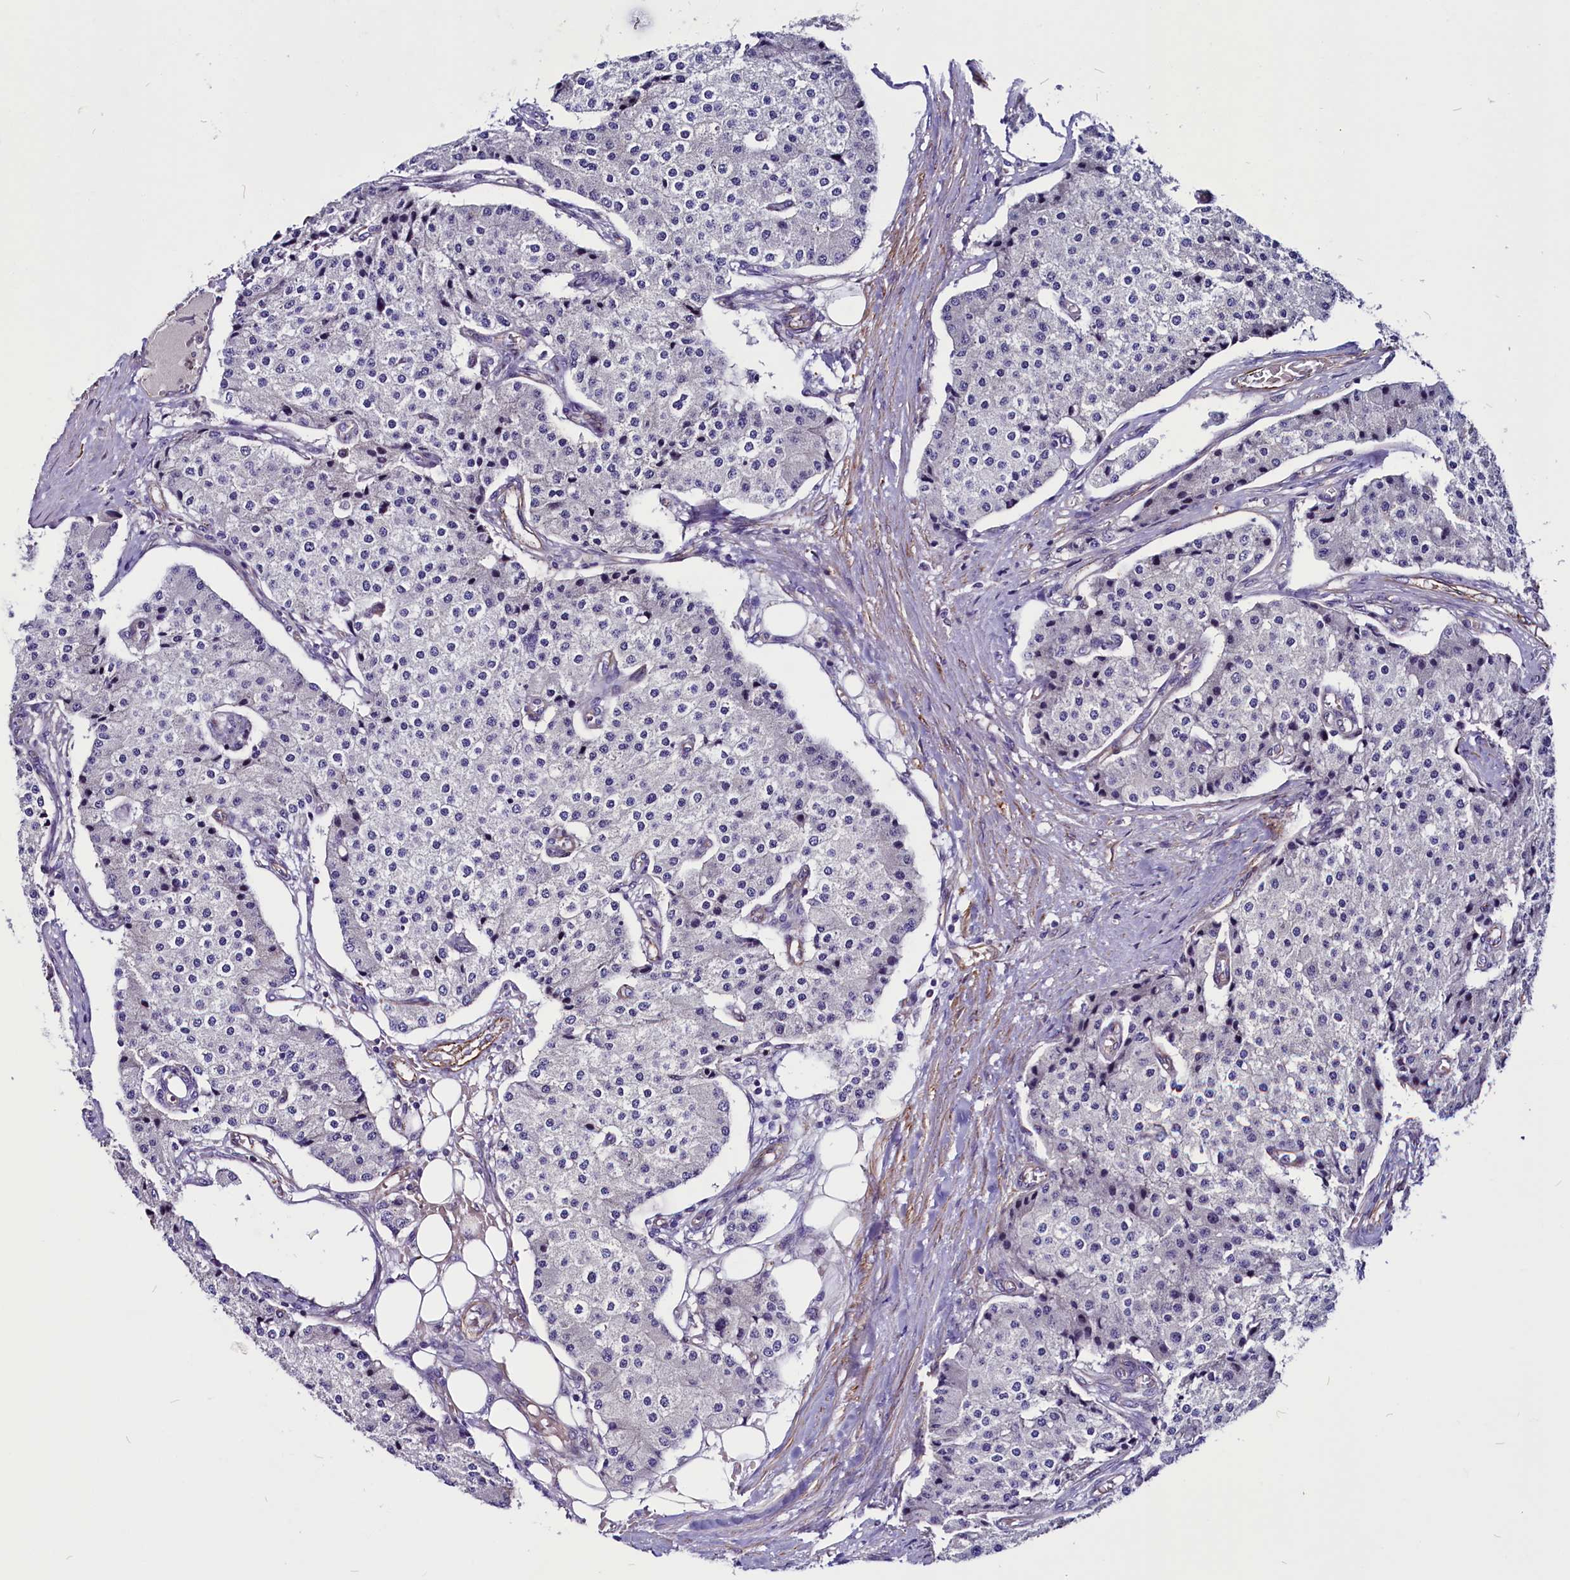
{"staining": {"intensity": "negative", "quantity": "none", "location": "none"}, "tissue": "carcinoid", "cell_type": "Tumor cells", "image_type": "cancer", "snomed": [{"axis": "morphology", "description": "Carcinoid, malignant, NOS"}, {"axis": "topography", "description": "Colon"}], "caption": "The immunohistochemistry photomicrograph has no significant positivity in tumor cells of carcinoid (malignant) tissue.", "gene": "ZNF749", "patient": {"sex": "female", "age": 52}}